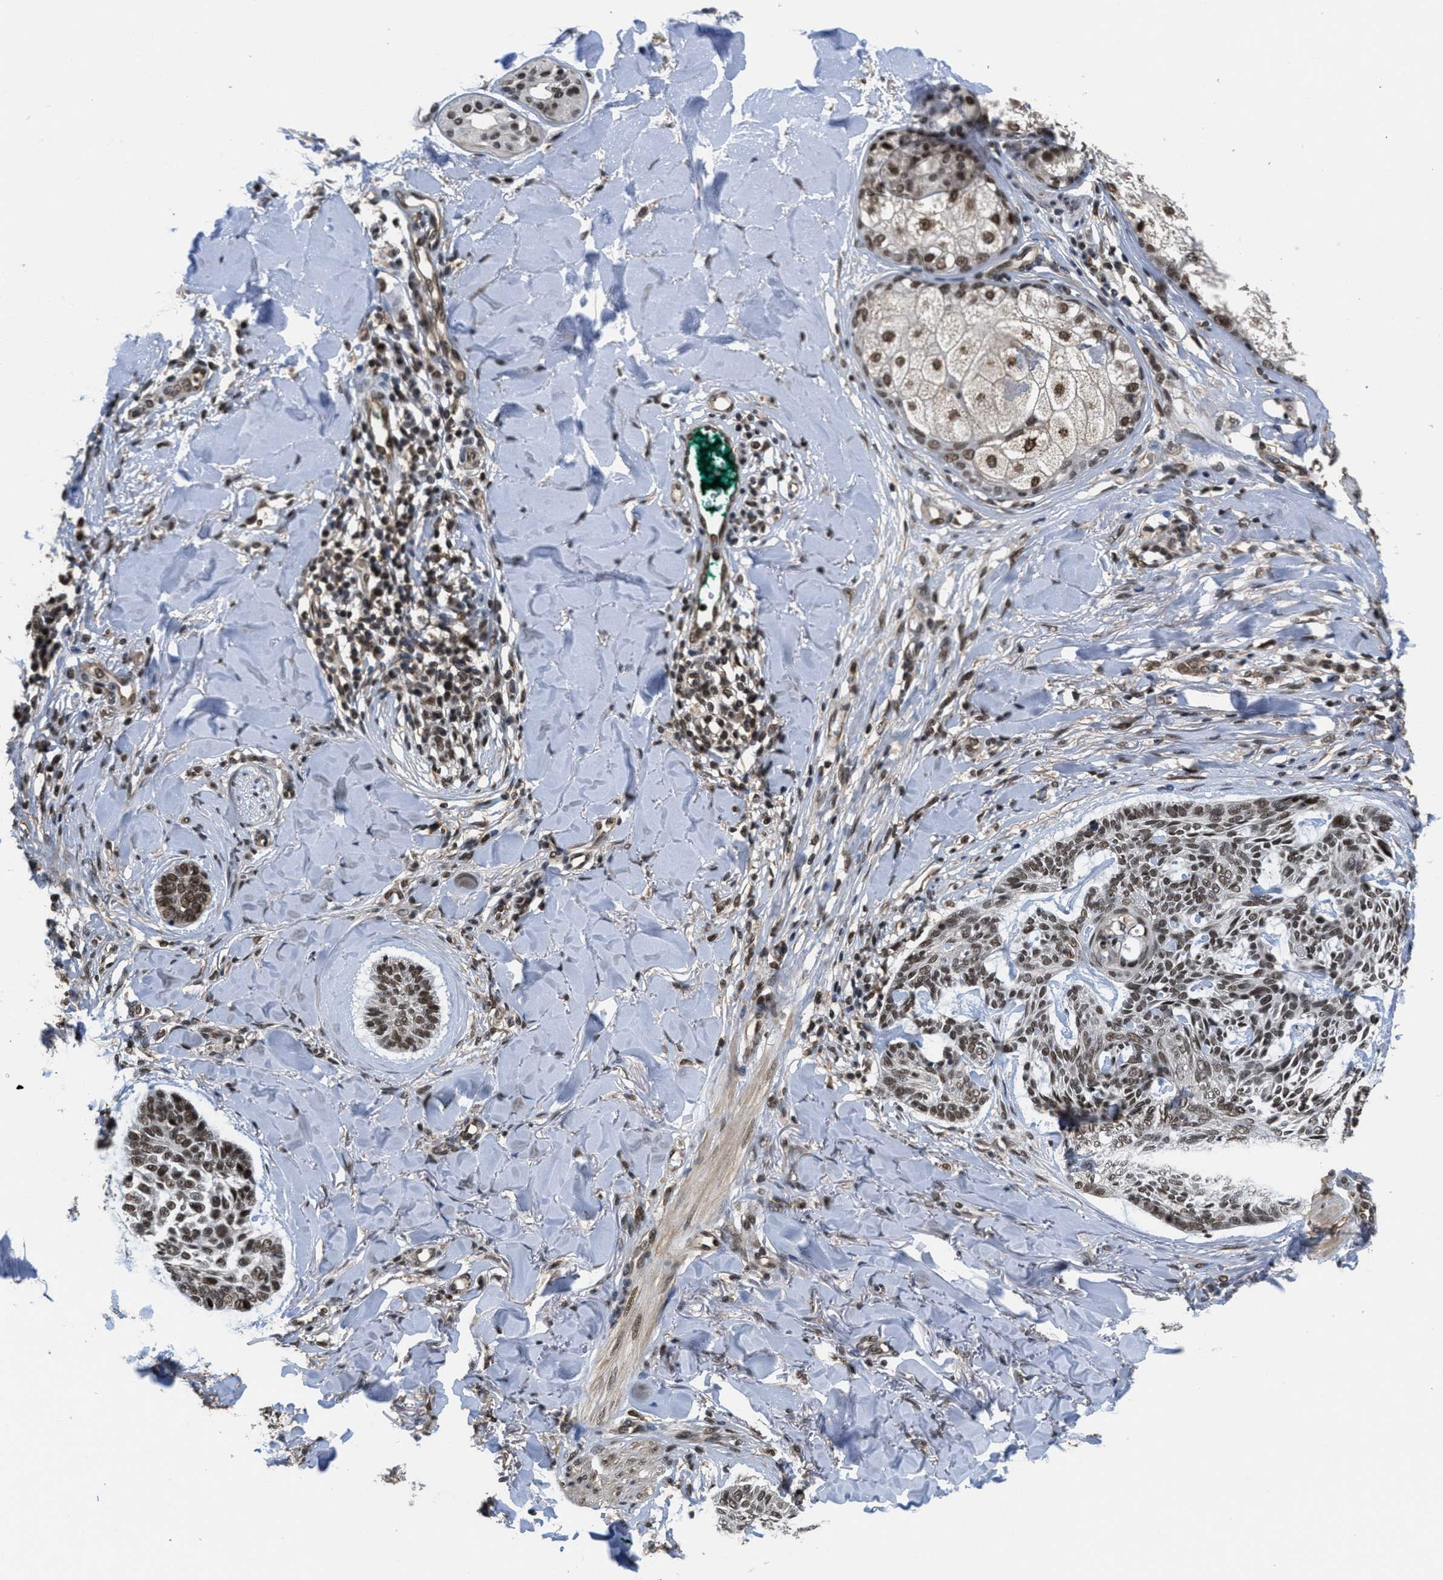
{"staining": {"intensity": "moderate", "quantity": ">75%", "location": "nuclear"}, "tissue": "skin cancer", "cell_type": "Tumor cells", "image_type": "cancer", "snomed": [{"axis": "morphology", "description": "Basal cell carcinoma"}, {"axis": "topography", "description": "Skin"}], "caption": "Protein staining by immunohistochemistry (IHC) reveals moderate nuclear expression in approximately >75% of tumor cells in basal cell carcinoma (skin).", "gene": "CUL4B", "patient": {"sex": "male", "age": 43}}